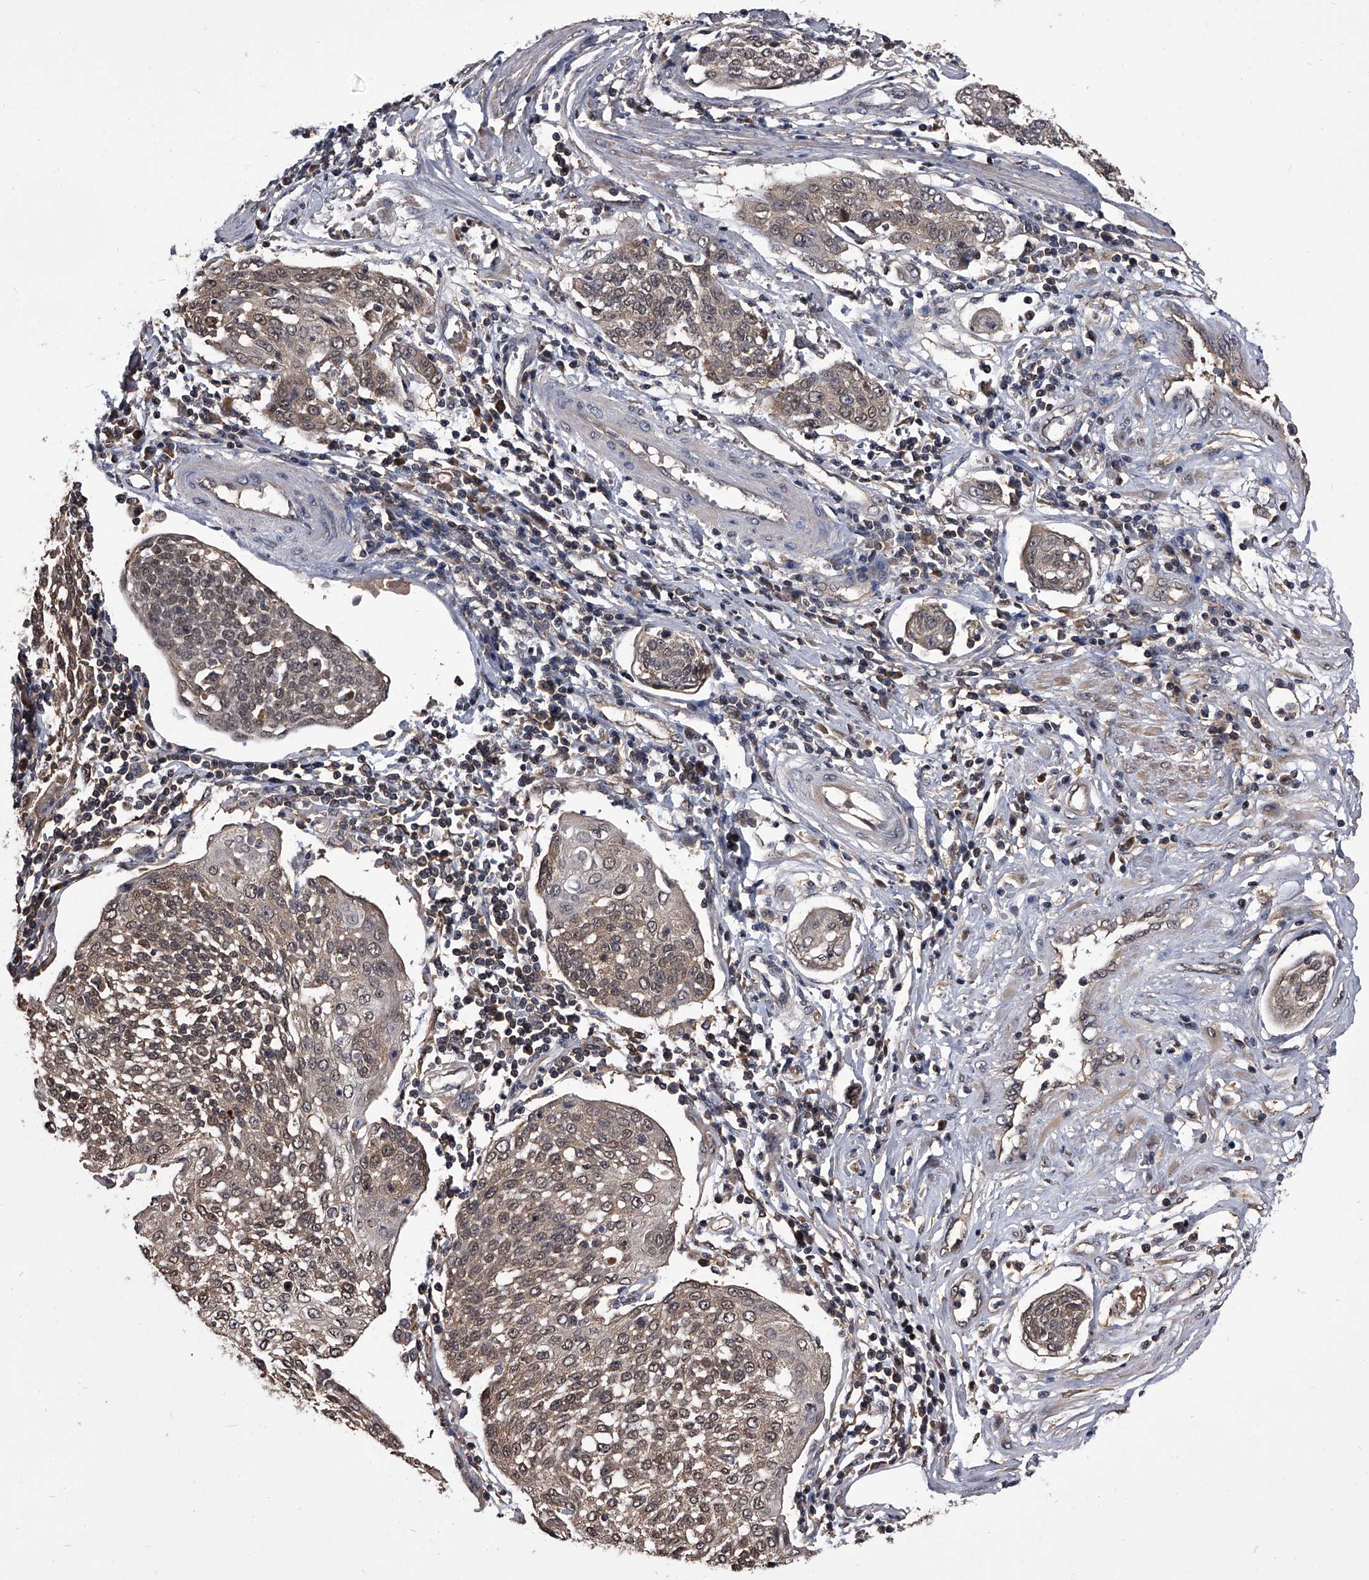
{"staining": {"intensity": "weak", "quantity": ">75%", "location": "cytoplasmic/membranous,nuclear"}, "tissue": "cervical cancer", "cell_type": "Tumor cells", "image_type": "cancer", "snomed": [{"axis": "morphology", "description": "Squamous cell carcinoma, NOS"}, {"axis": "topography", "description": "Cervix"}], "caption": "IHC staining of cervical squamous cell carcinoma, which shows low levels of weak cytoplasmic/membranous and nuclear expression in approximately >75% of tumor cells indicating weak cytoplasmic/membranous and nuclear protein expression. The staining was performed using DAB (3,3'-diaminobenzidine) (brown) for protein detection and nuclei were counterstained in hematoxylin (blue).", "gene": "SLC18B1", "patient": {"sex": "female", "age": 34}}